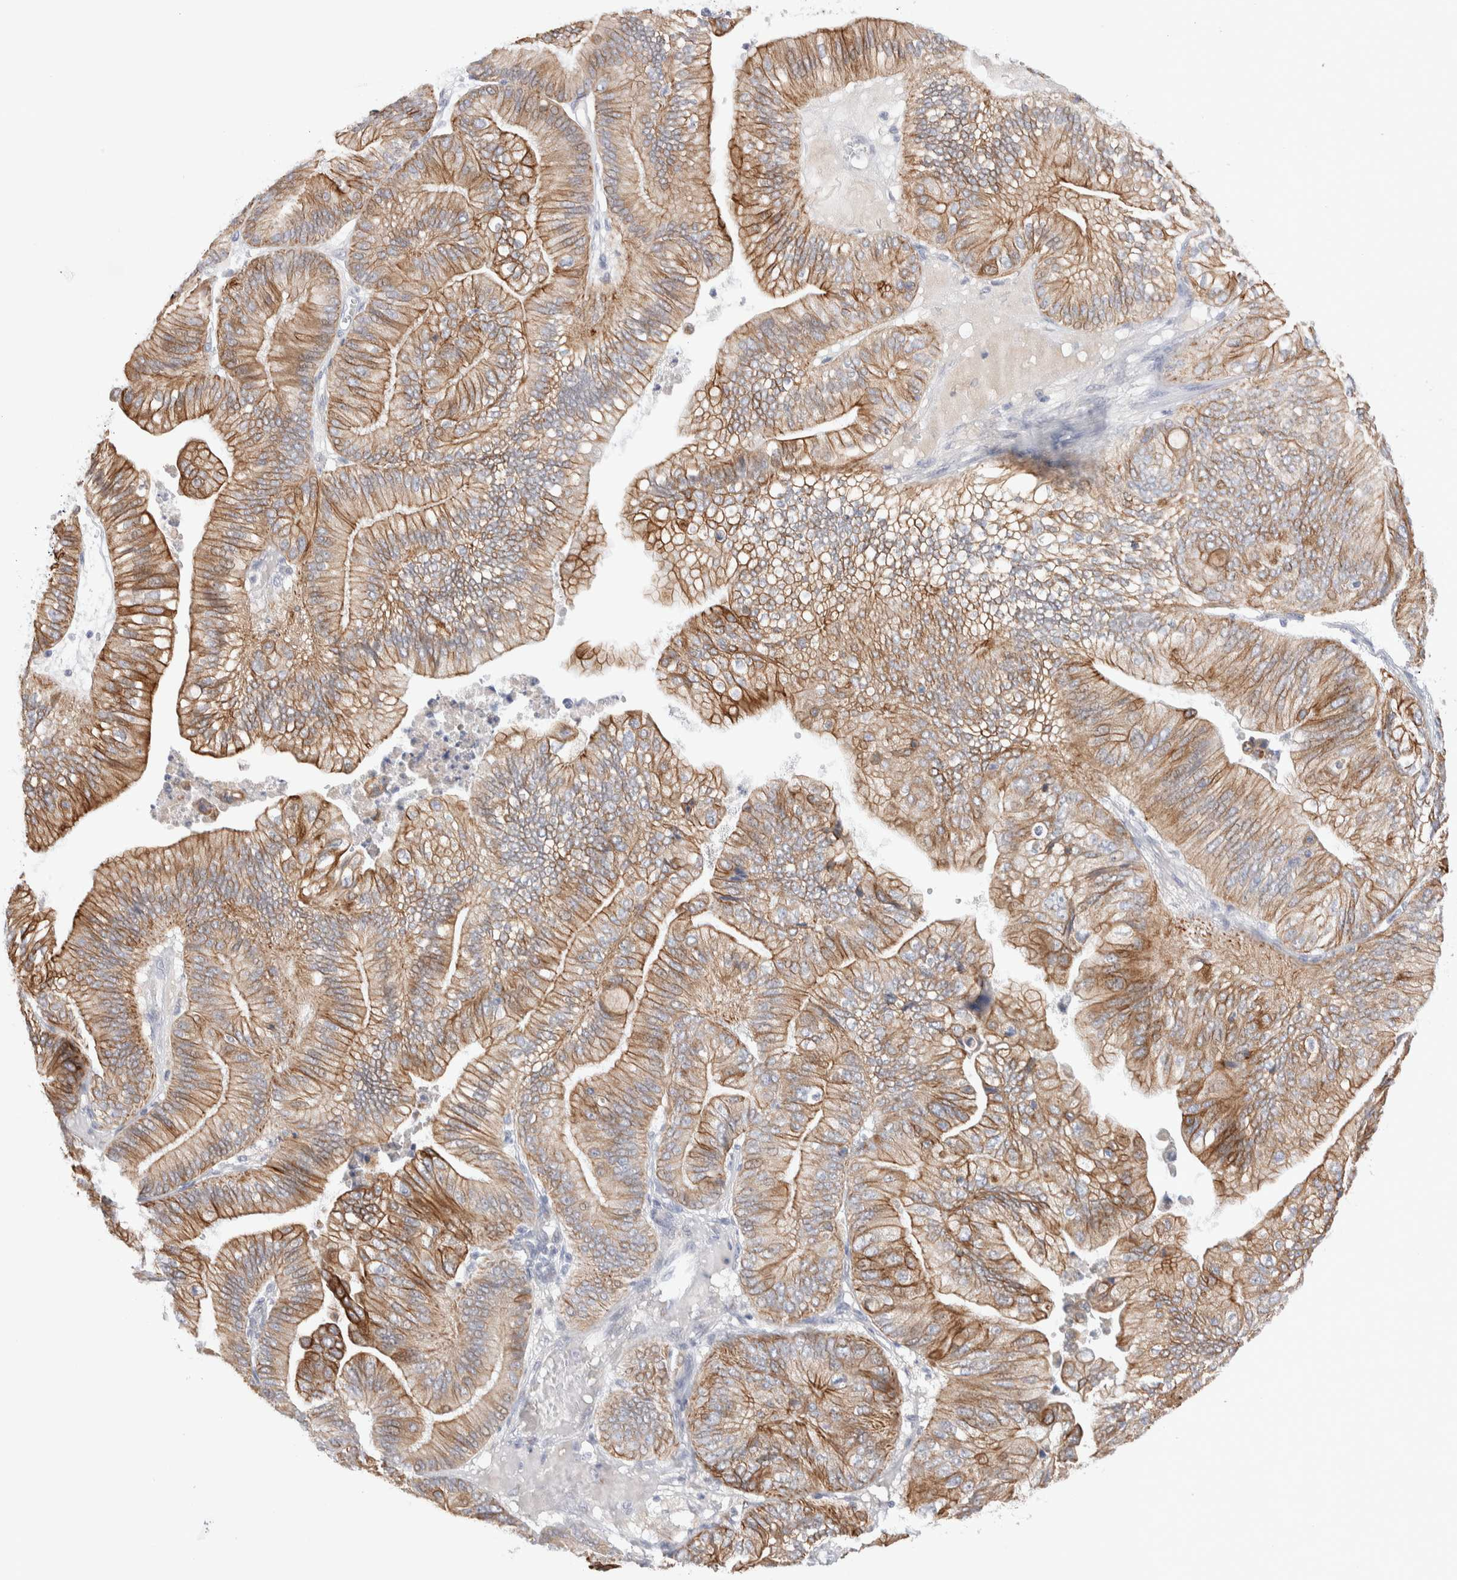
{"staining": {"intensity": "moderate", "quantity": ">75%", "location": "cytoplasmic/membranous"}, "tissue": "ovarian cancer", "cell_type": "Tumor cells", "image_type": "cancer", "snomed": [{"axis": "morphology", "description": "Cystadenocarcinoma, mucinous, NOS"}, {"axis": "topography", "description": "Ovary"}], "caption": "This is an image of IHC staining of ovarian mucinous cystadenocarcinoma, which shows moderate positivity in the cytoplasmic/membranous of tumor cells.", "gene": "C1orf112", "patient": {"sex": "female", "age": 61}}